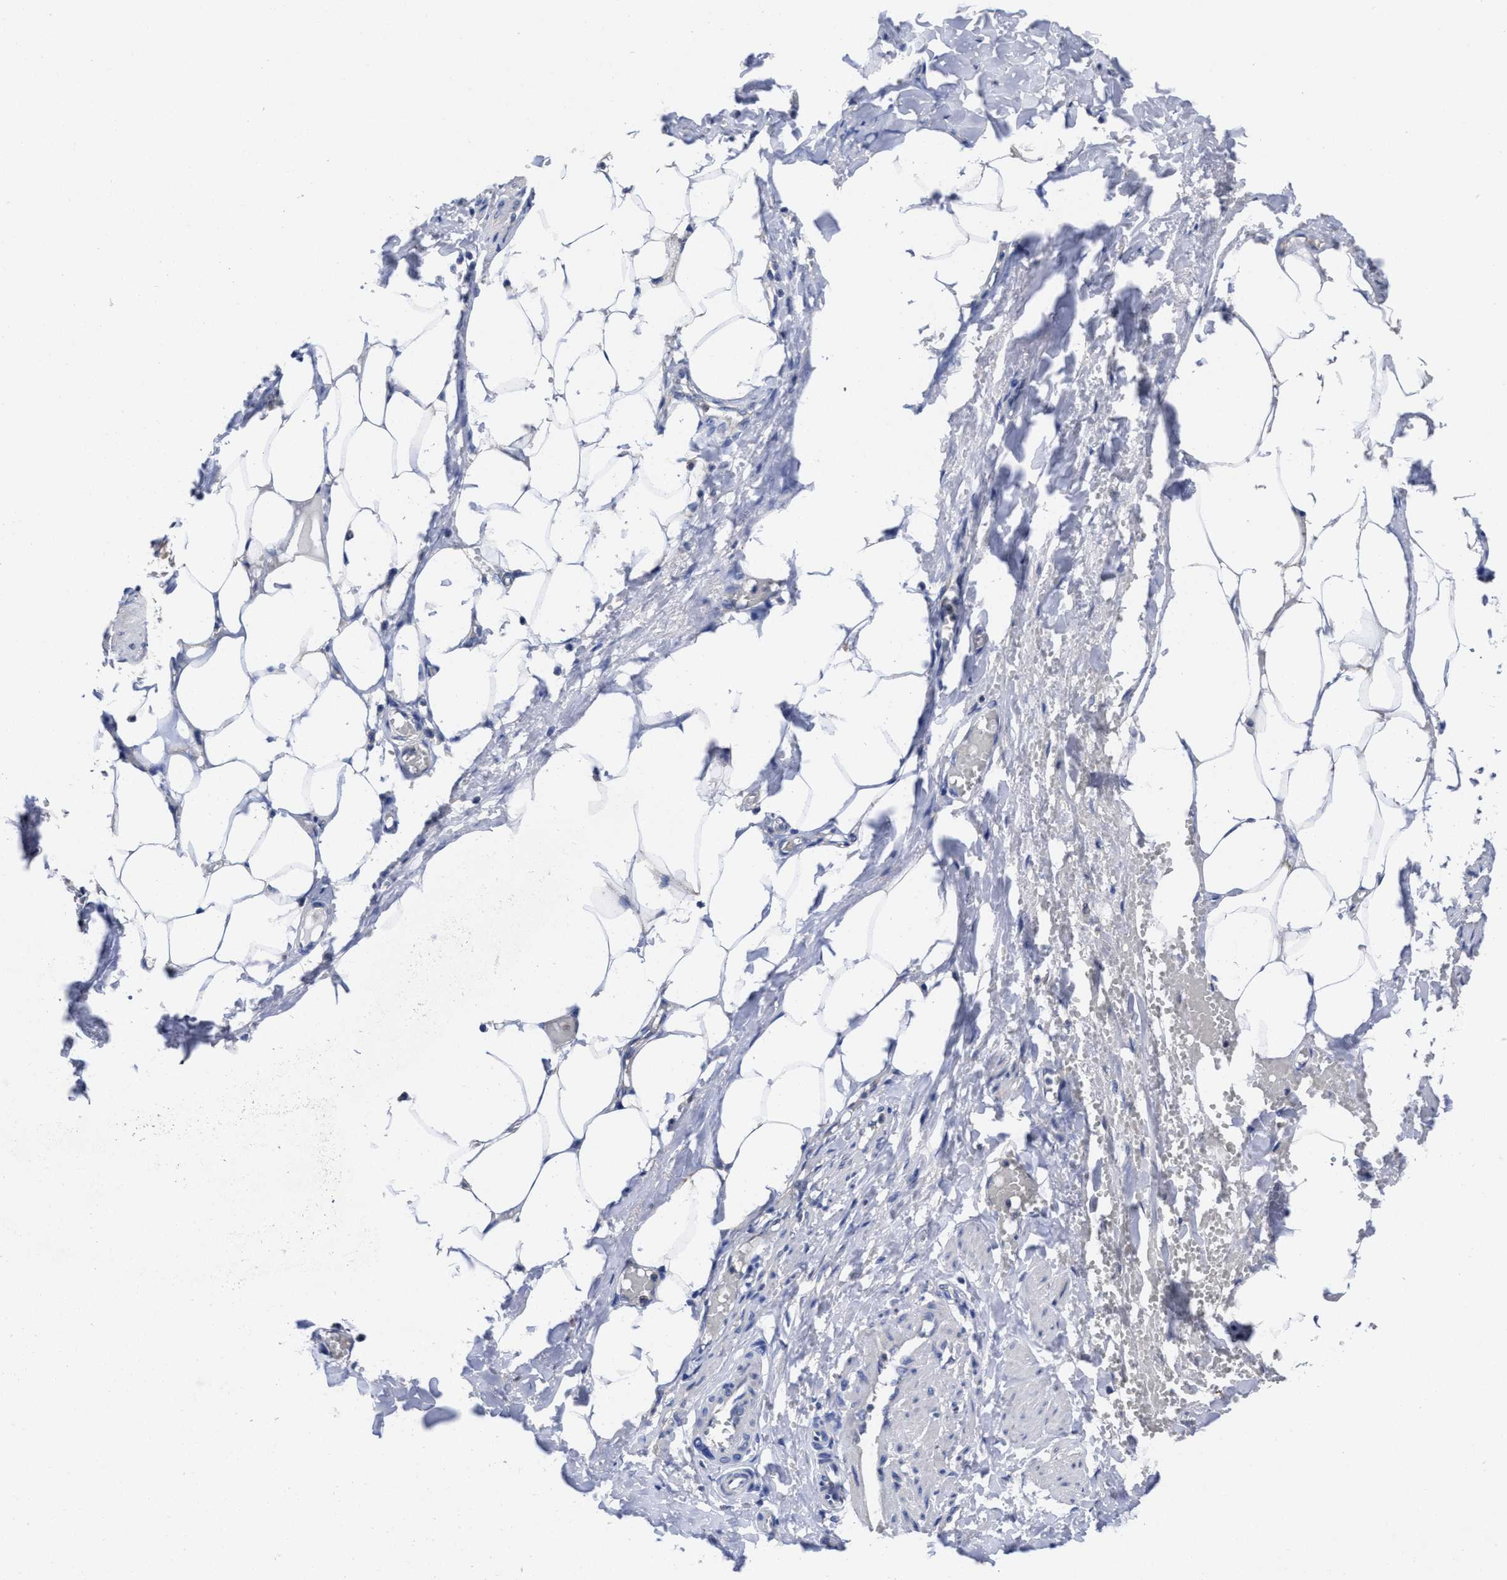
{"staining": {"intensity": "negative", "quantity": "none", "location": "none"}, "tissue": "adipose tissue", "cell_type": "Adipocytes", "image_type": "normal", "snomed": [{"axis": "morphology", "description": "Normal tissue, NOS"}, {"axis": "topography", "description": "Soft tissue"}, {"axis": "topography", "description": "Vascular tissue"}], "caption": "IHC photomicrograph of unremarkable adipose tissue stained for a protein (brown), which demonstrates no staining in adipocytes.", "gene": "TXNDC17", "patient": {"sex": "female", "age": 35}}